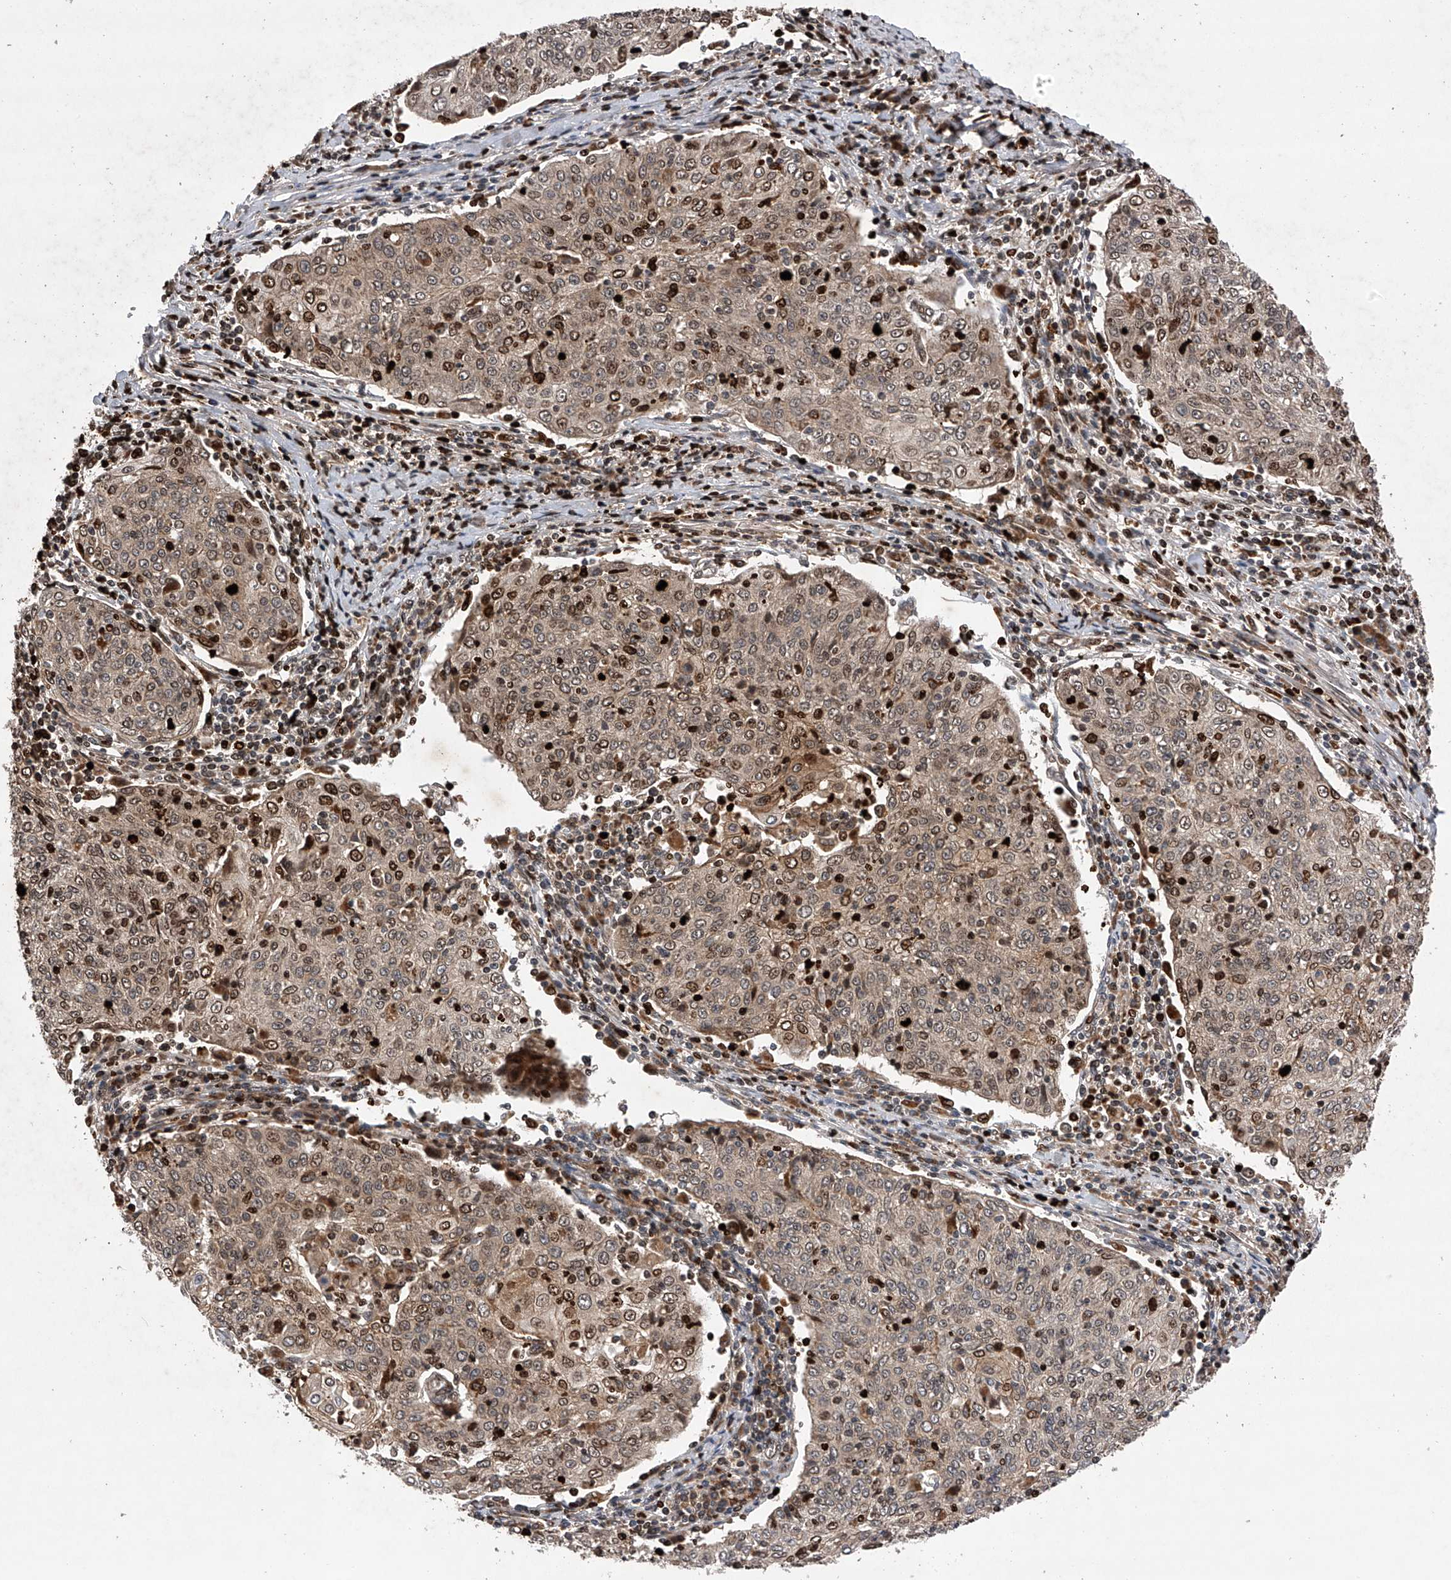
{"staining": {"intensity": "moderate", "quantity": "25%-75%", "location": "cytoplasmic/membranous,nuclear"}, "tissue": "cervical cancer", "cell_type": "Tumor cells", "image_type": "cancer", "snomed": [{"axis": "morphology", "description": "Squamous cell carcinoma, NOS"}, {"axis": "topography", "description": "Cervix"}], "caption": "Immunohistochemistry (DAB) staining of human squamous cell carcinoma (cervical) reveals moderate cytoplasmic/membranous and nuclear protein staining in about 25%-75% of tumor cells. Nuclei are stained in blue.", "gene": "MAP3K11", "patient": {"sex": "female", "age": 48}}